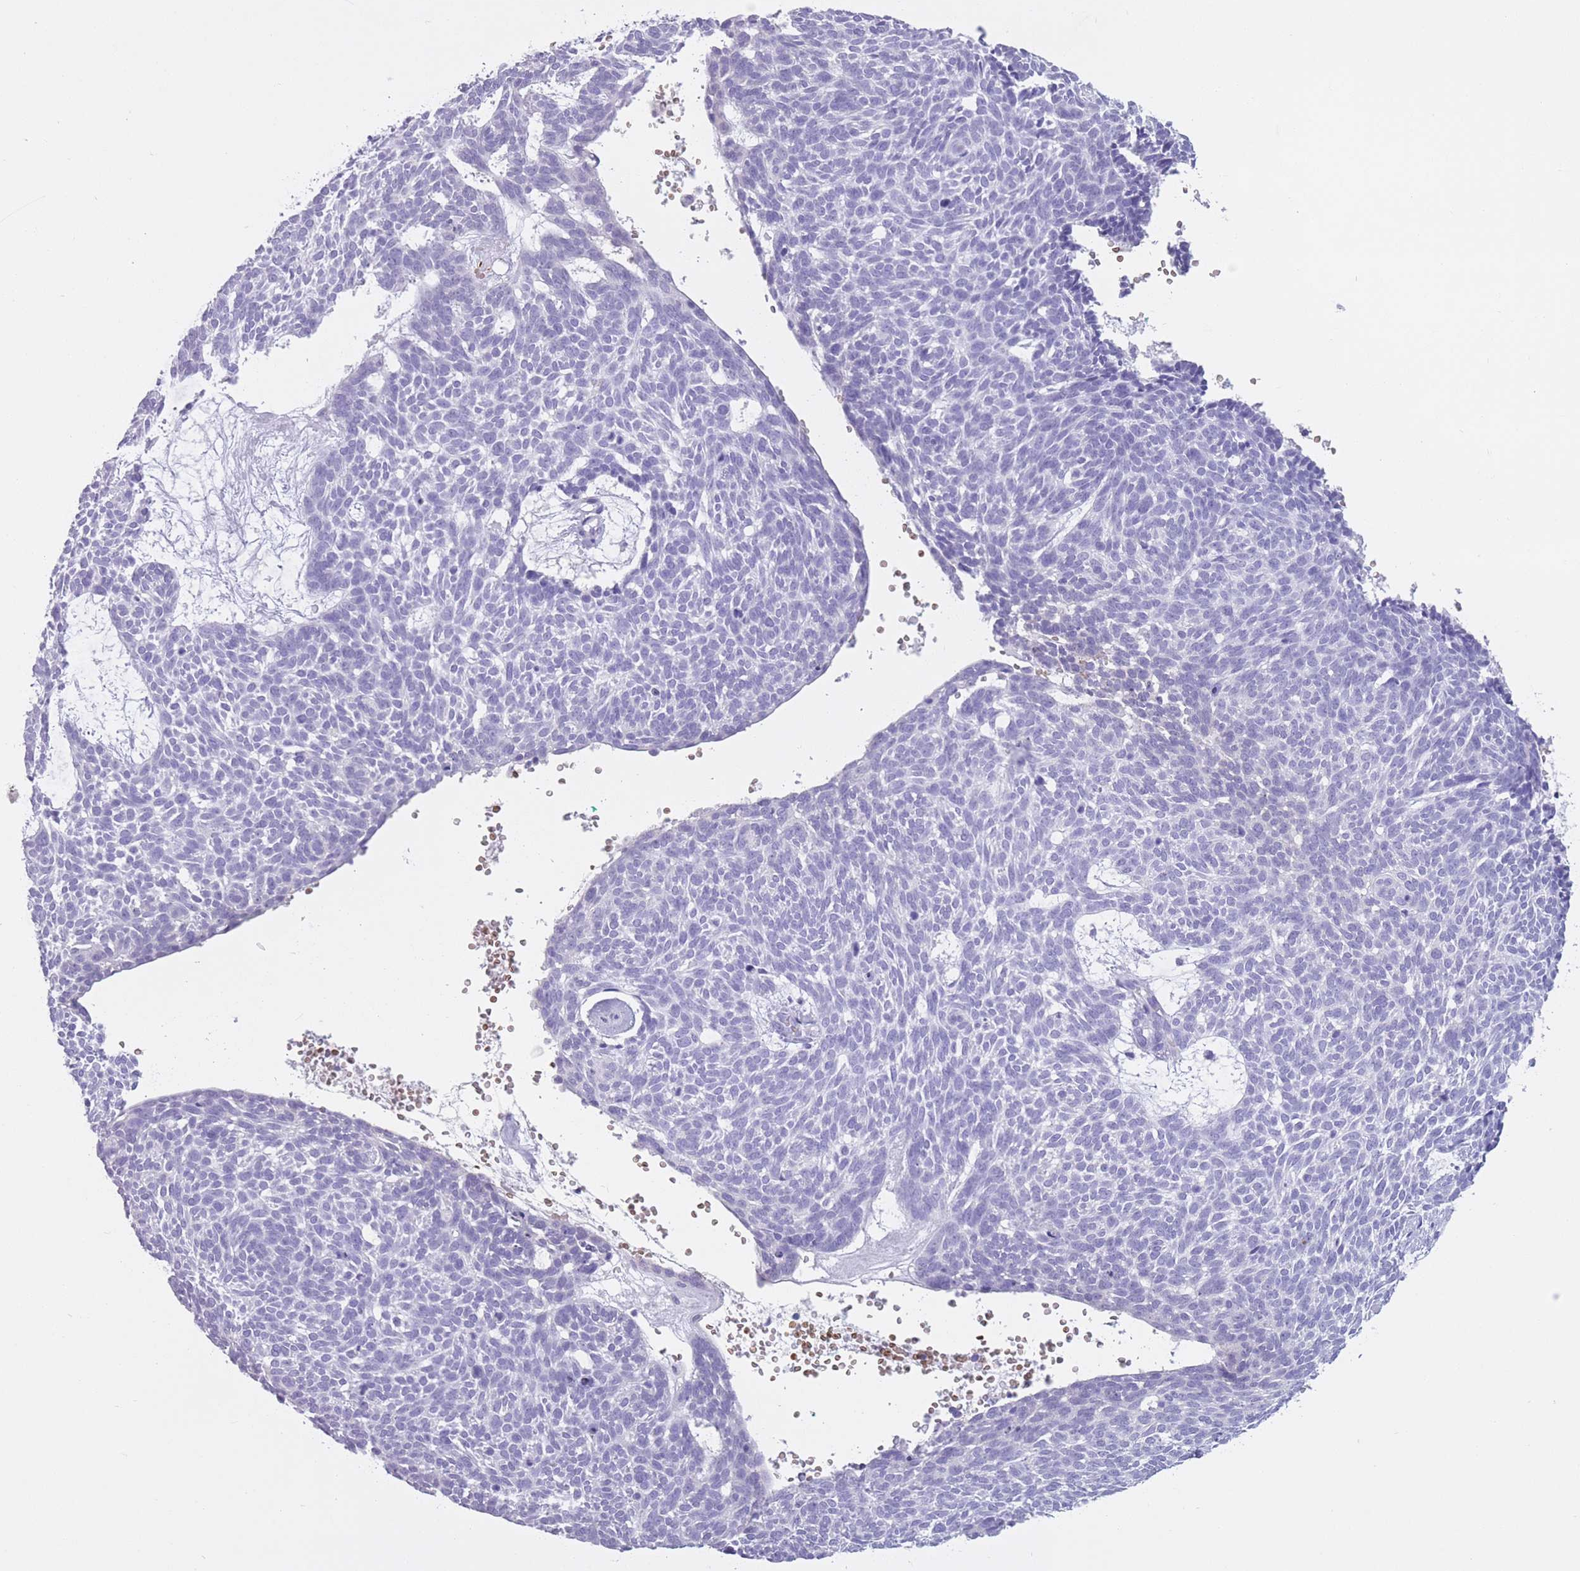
{"staining": {"intensity": "negative", "quantity": "none", "location": "none"}, "tissue": "skin cancer", "cell_type": "Tumor cells", "image_type": "cancer", "snomed": [{"axis": "morphology", "description": "Basal cell carcinoma"}, {"axis": "topography", "description": "Skin"}], "caption": "This is an immunohistochemistry micrograph of skin basal cell carcinoma. There is no positivity in tumor cells.", "gene": "OR7C1", "patient": {"sex": "male", "age": 61}}